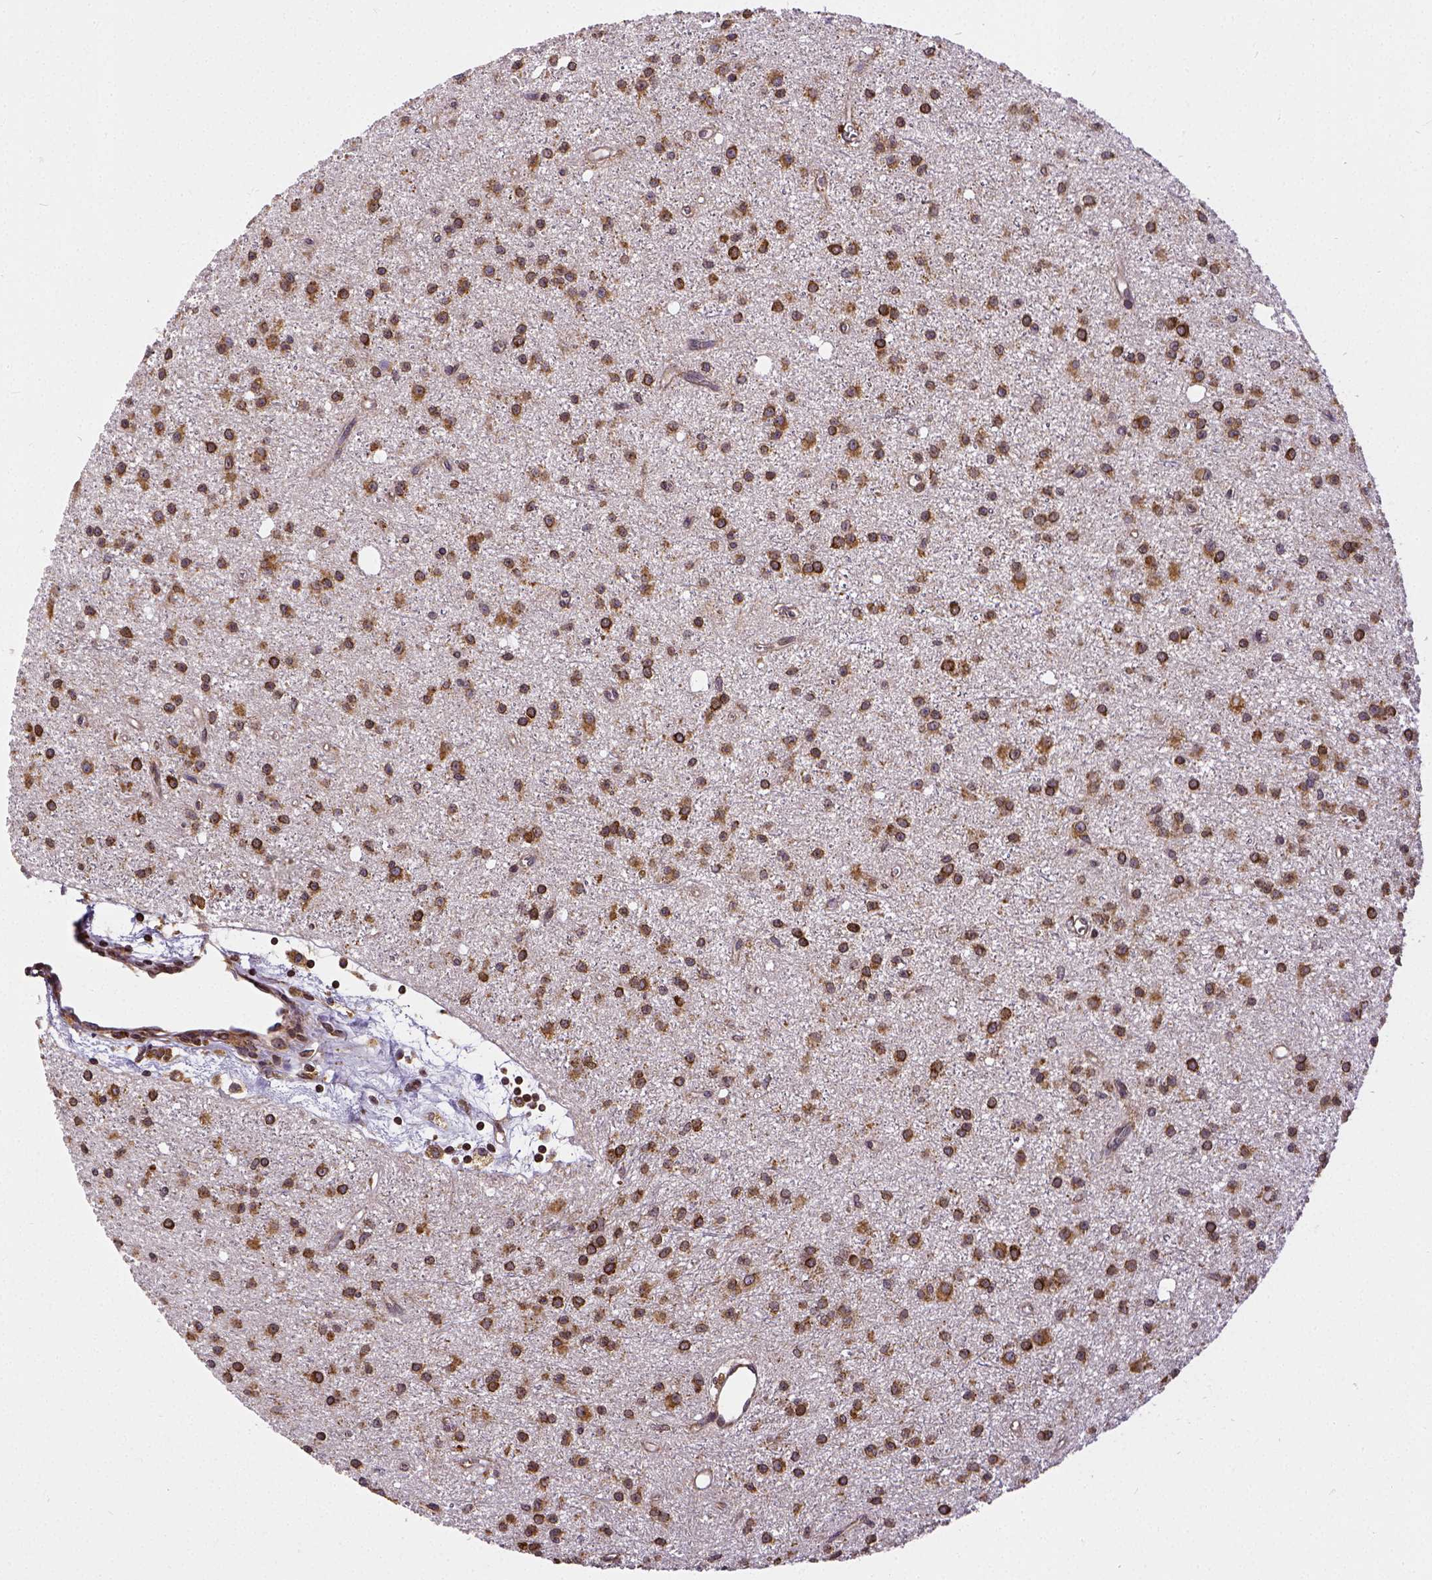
{"staining": {"intensity": "strong", "quantity": ">75%", "location": "cytoplasmic/membranous"}, "tissue": "glioma", "cell_type": "Tumor cells", "image_type": "cancer", "snomed": [{"axis": "morphology", "description": "Glioma, malignant, Low grade"}, {"axis": "topography", "description": "Brain"}], "caption": "This image reveals glioma stained with IHC to label a protein in brown. The cytoplasmic/membranous of tumor cells show strong positivity for the protein. Nuclei are counter-stained blue.", "gene": "MTDH", "patient": {"sex": "male", "age": 27}}